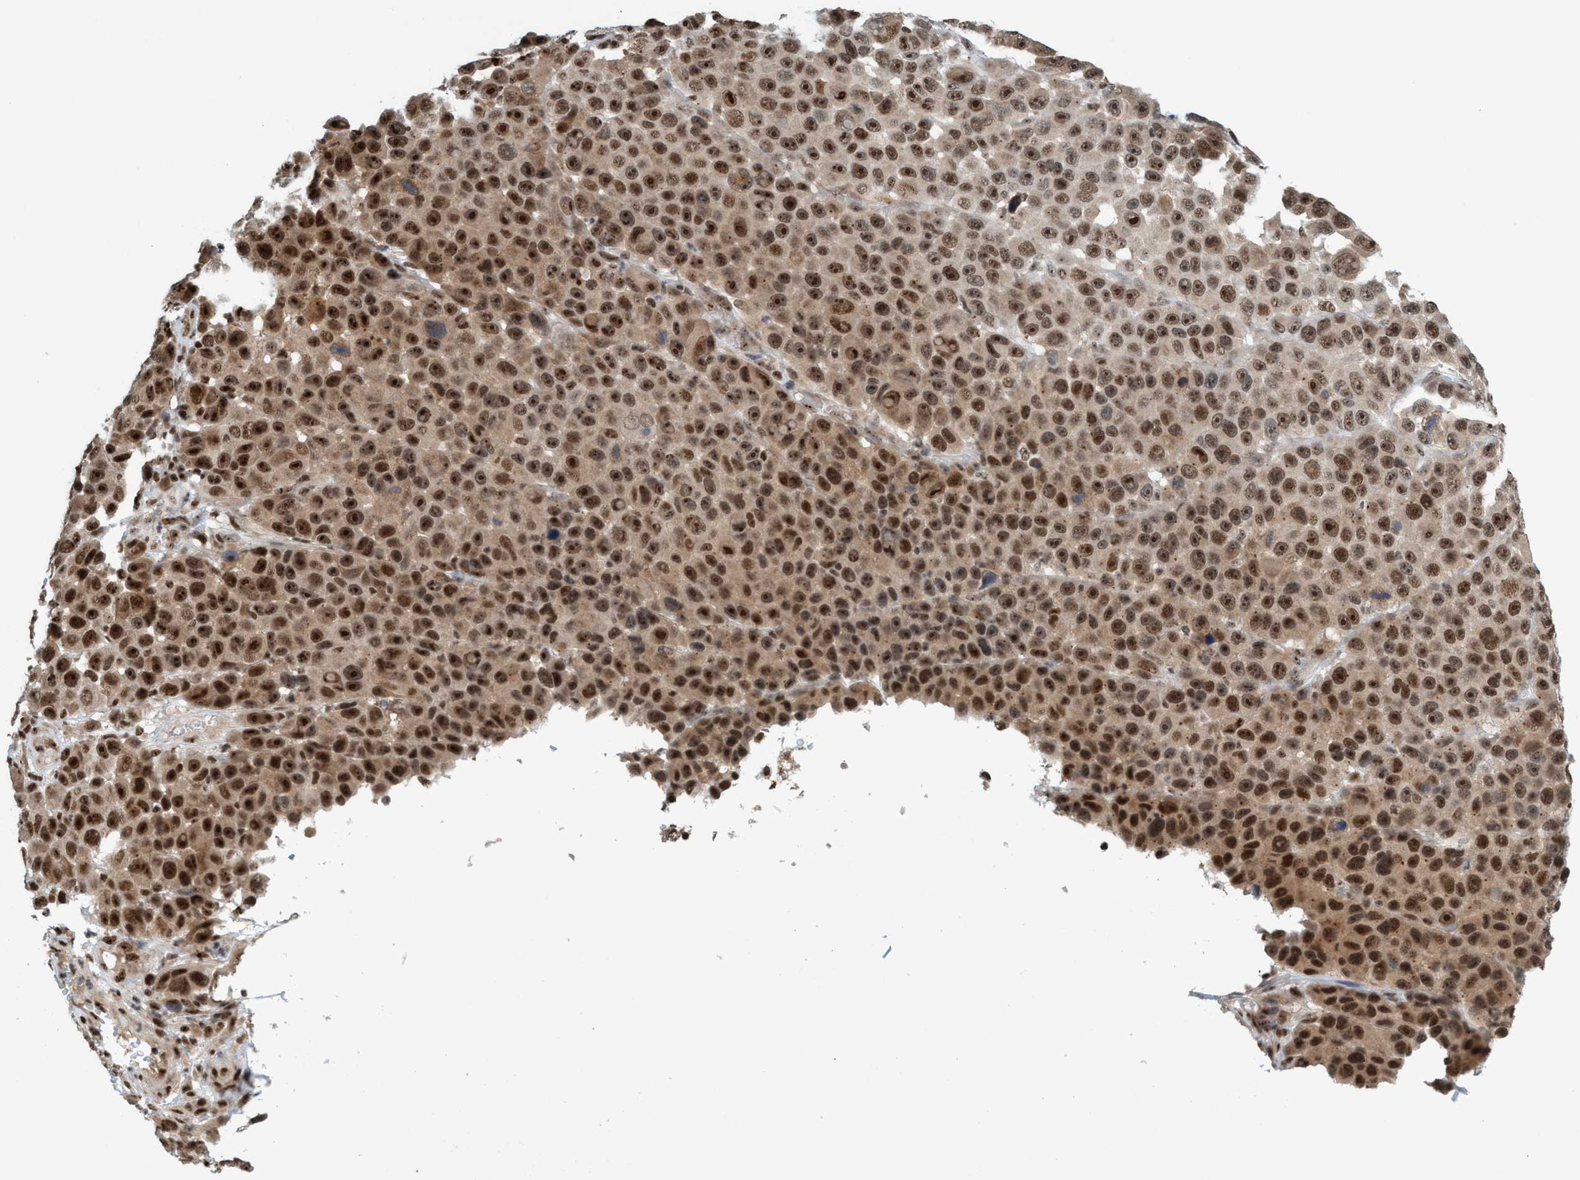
{"staining": {"intensity": "strong", "quantity": ">75%", "location": "nuclear"}, "tissue": "melanoma", "cell_type": "Tumor cells", "image_type": "cancer", "snomed": [{"axis": "morphology", "description": "Malignant melanoma, NOS"}, {"axis": "topography", "description": "Skin"}], "caption": "High-power microscopy captured an immunohistochemistry (IHC) image of melanoma, revealing strong nuclear positivity in about >75% of tumor cells. Ihc stains the protein of interest in brown and the nuclei are stained blue.", "gene": "SMCR8", "patient": {"sex": "male", "age": 53}}